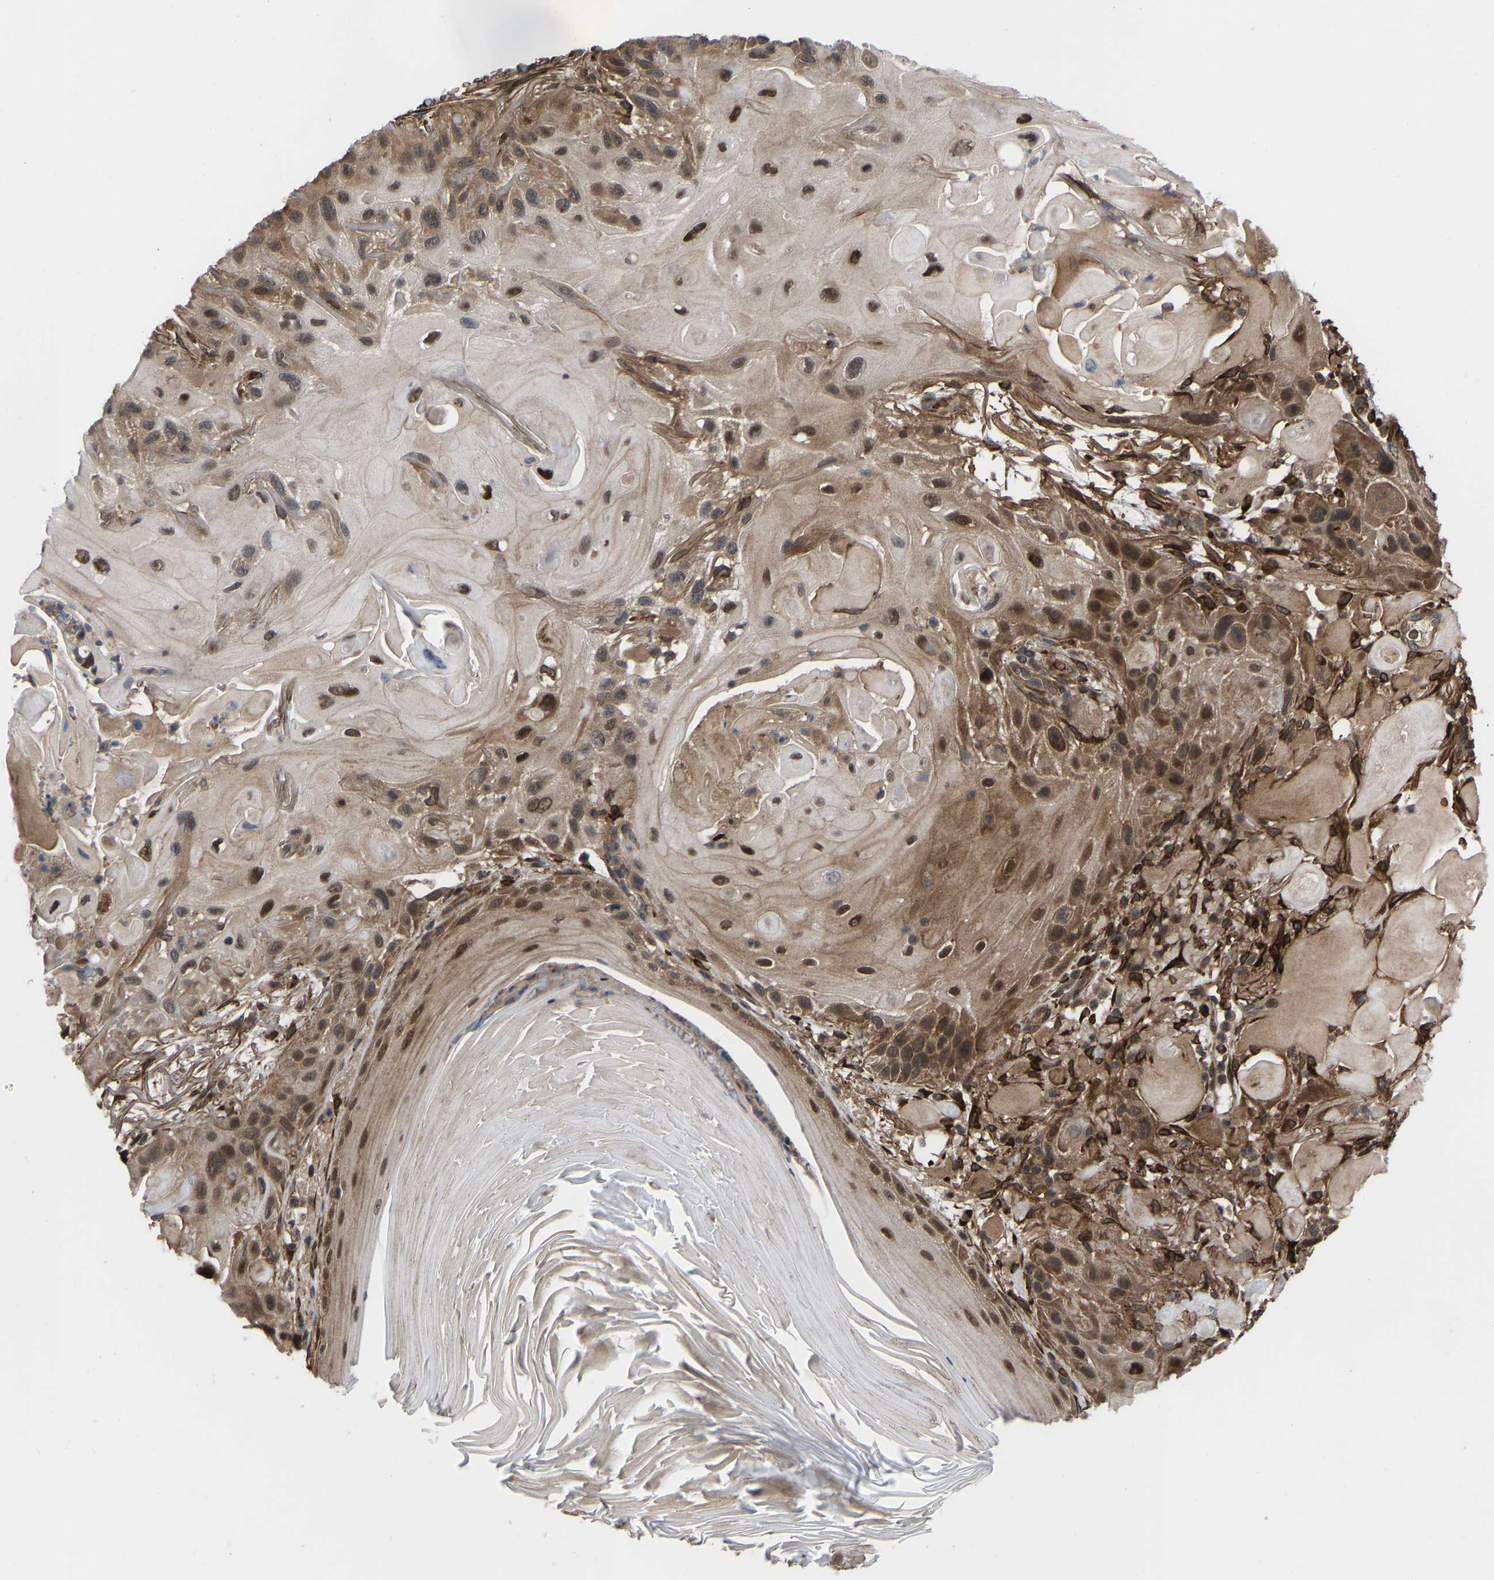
{"staining": {"intensity": "moderate", "quantity": ">75%", "location": "cytoplasmic/membranous,nuclear"}, "tissue": "skin cancer", "cell_type": "Tumor cells", "image_type": "cancer", "snomed": [{"axis": "morphology", "description": "Squamous cell carcinoma, NOS"}, {"axis": "topography", "description": "Skin"}], "caption": "Protein staining of squamous cell carcinoma (skin) tissue reveals moderate cytoplasmic/membranous and nuclear positivity in about >75% of tumor cells. The staining was performed using DAB (3,3'-diaminobenzidine) to visualize the protein expression in brown, while the nuclei were stained in blue with hematoxylin (Magnification: 20x).", "gene": "CYP7B1", "patient": {"sex": "female", "age": 77}}